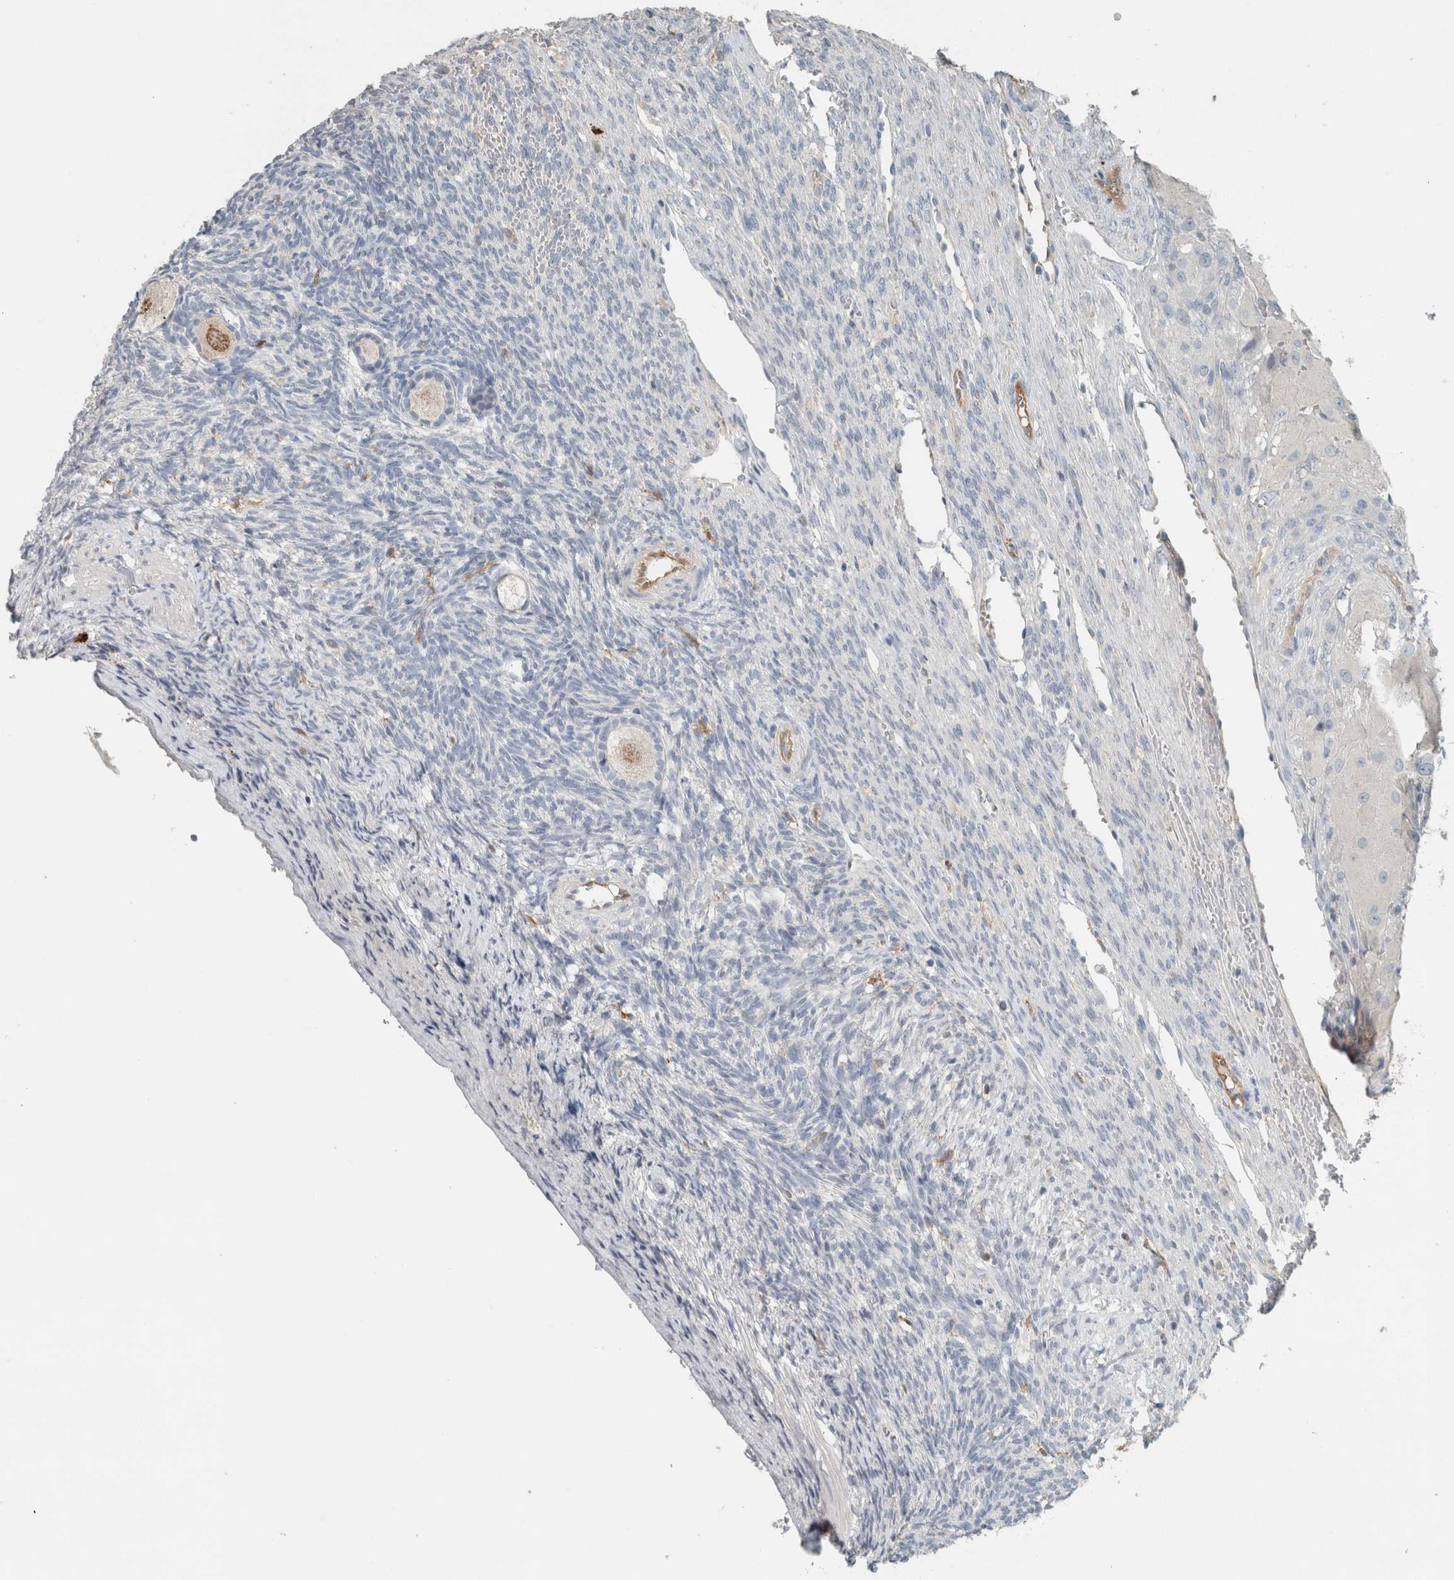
{"staining": {"intensity": "negative", "quantity": "none", "location": "none"}, "tissue": "ovary", "cell_type": "Follicle cells", "image_type": "normal", "snomed": [{"axis": "morphology", "description": "Normal tissue, NOS"}, {"axis": "topography", "description": "Ovary"}], "caption": "An immunohistochemistry (IHC) image of unremarkable ovary is shown. There is no staining in follicle cells of ovary.", "gene": "SCIN", "patient": {"sex": "female", "age": 34}}